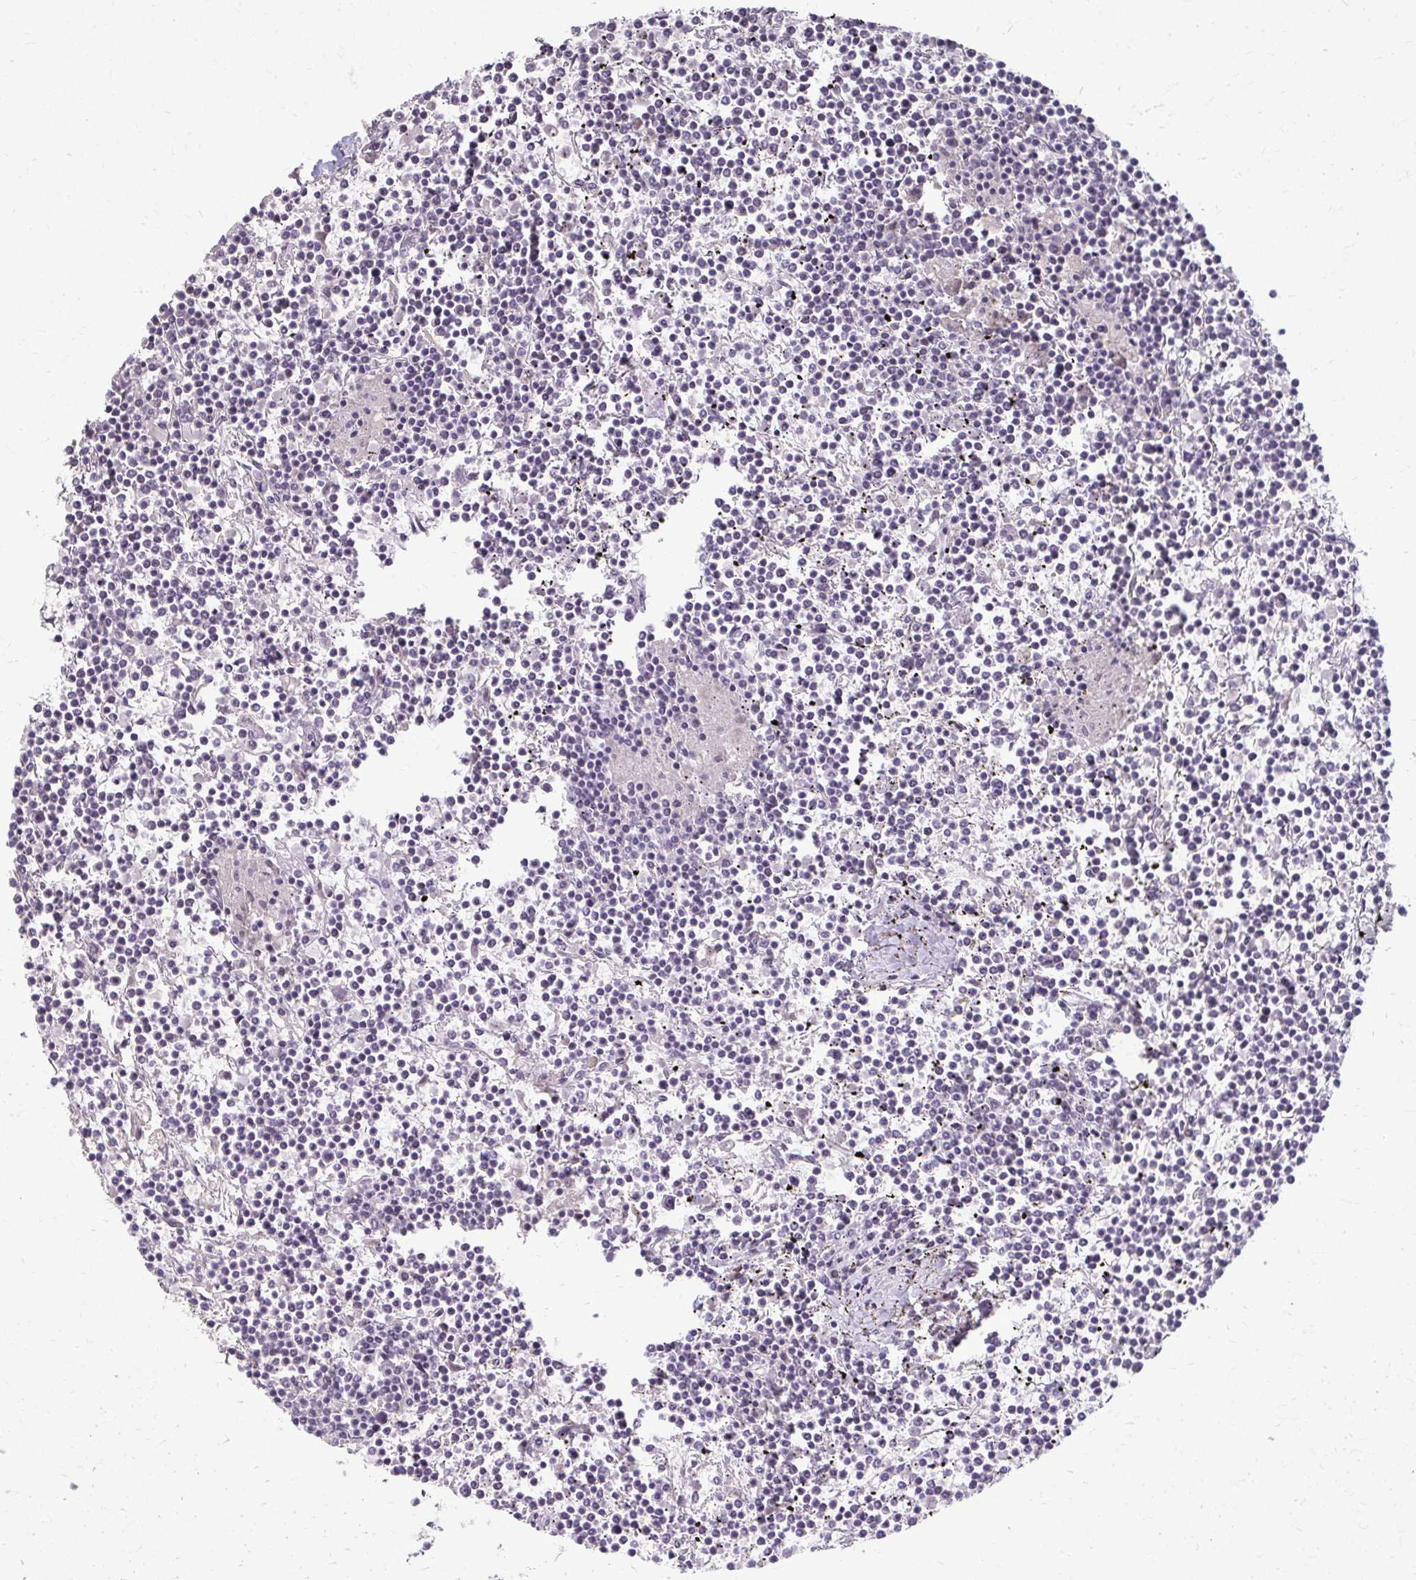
{"staining": {"intensity": "negative", "quantity": "none", "location": "none"}, "tissue": "lymphoma", "cell_type": "Tumor cells", "image_type": "cancer", "snomed": [{"axis": "morphology", "description": "Malignant lymphoma, non-Hodgkin's type, Low grade"}, {"axis": "topography", "description": "Spleen"}], "caption": "The image demonstrates no significant positivity in tumor cells of lymphoma.", "gene": "NUDT16", "patient": {"sex": "female", "age": 19}}